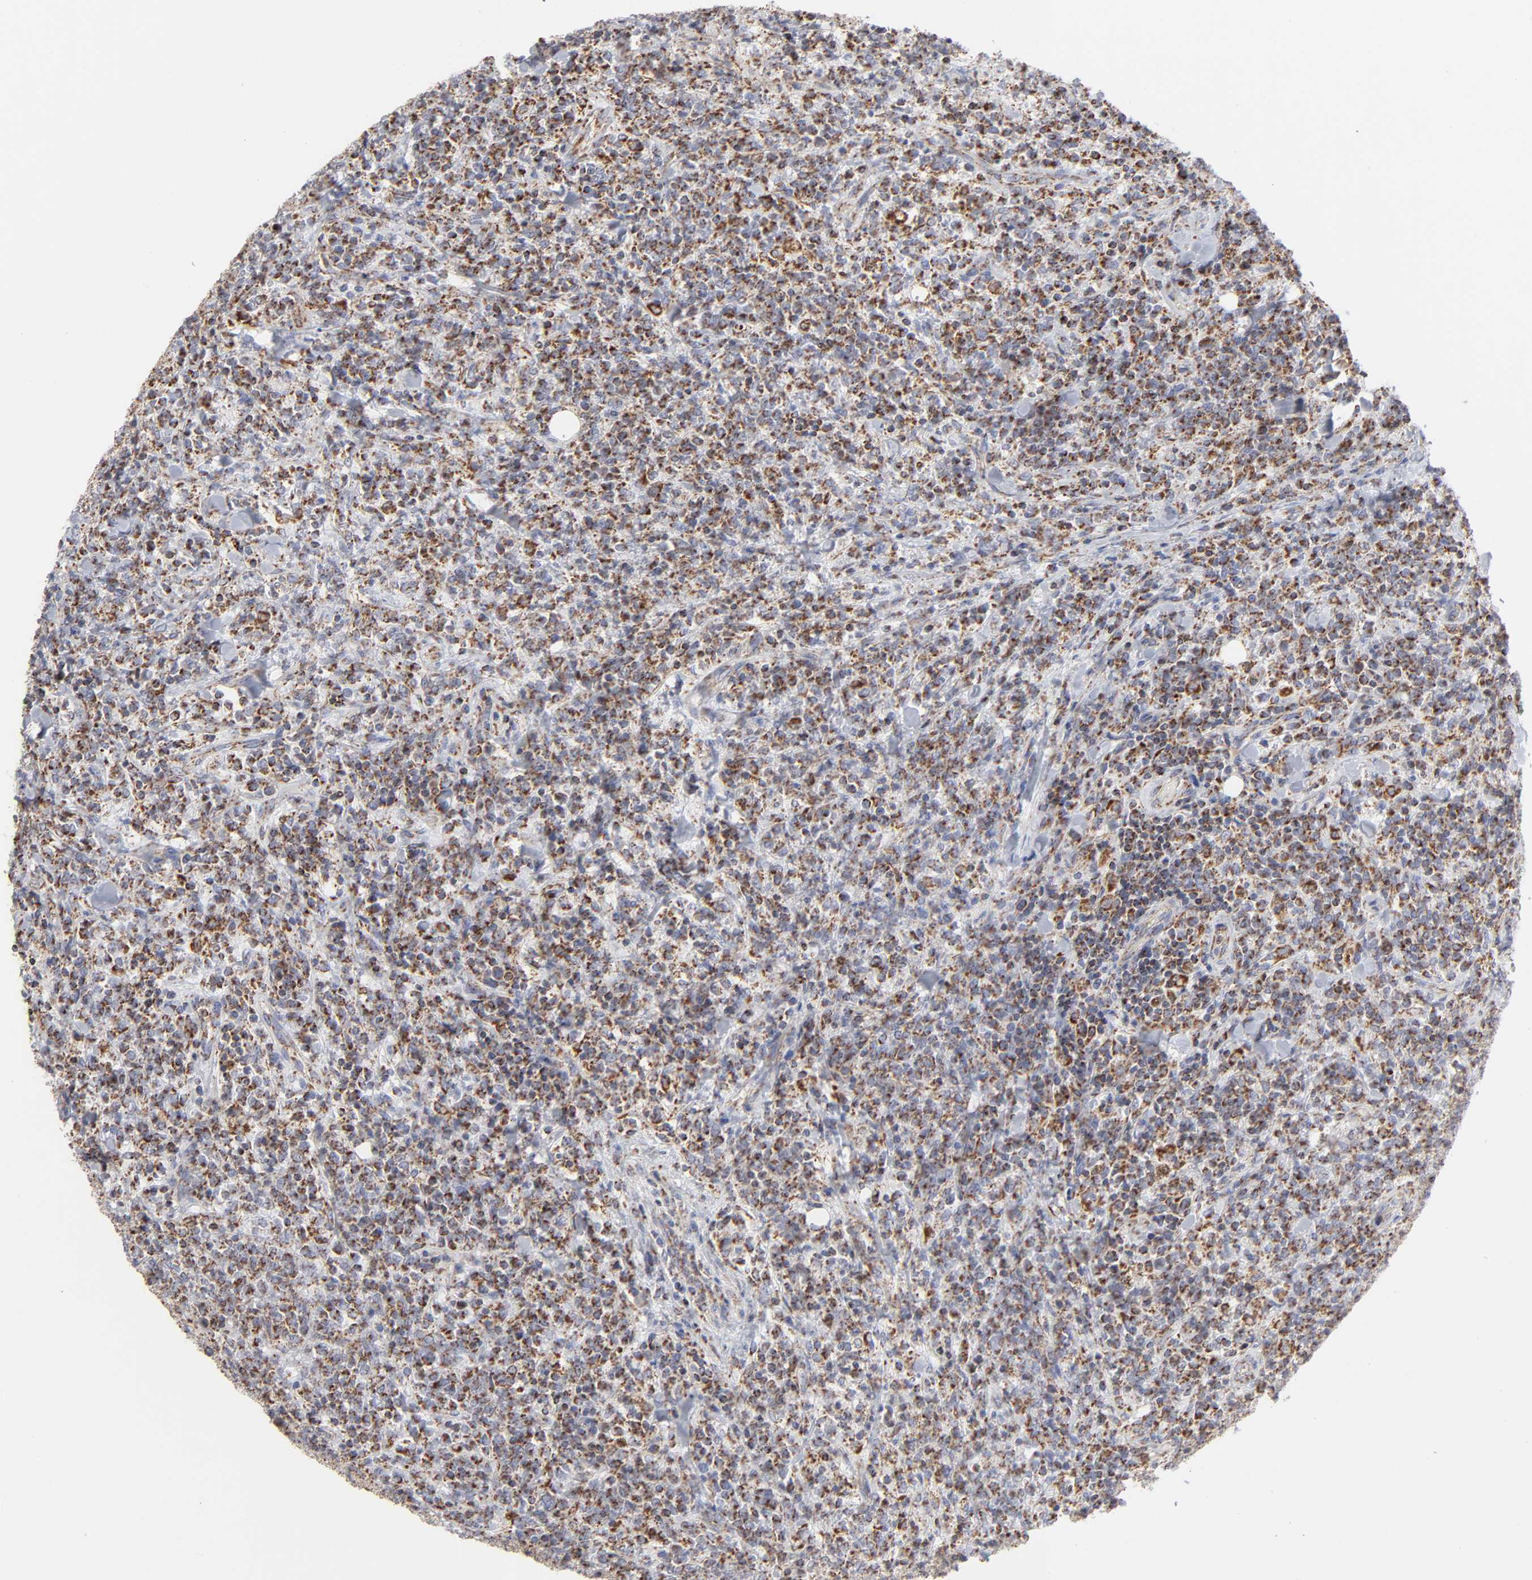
{"staining": {"intensity": "strong", "quantity": ">75%", "location": "cytoplasmic/membranous"}, "tissue": "lymphoma", "cell_type": "Tumor cells", "image_type": "cancer", "snomed": [{"axis": "morphology", "description": "Malignant lymphoma, non-Hodgkin's type, High grade"}, {"axis": "topography", "description": "Soft tissue"}], "caption": "Protein expression by immunohistochemistry displays strong cytoplasmic/membranous expression in approximately >75% of tumor cells in high-grade malignant lymphoma, non-Hodgkin's type. The staining is performed using DAB (3,3'-diaminobenzidine) brown chromogen to label protein expression. The nuclei are counter-stained blue using hematoxylin.", "gene": "ASB3", "patient": {"sex": "male", "age": 18}}